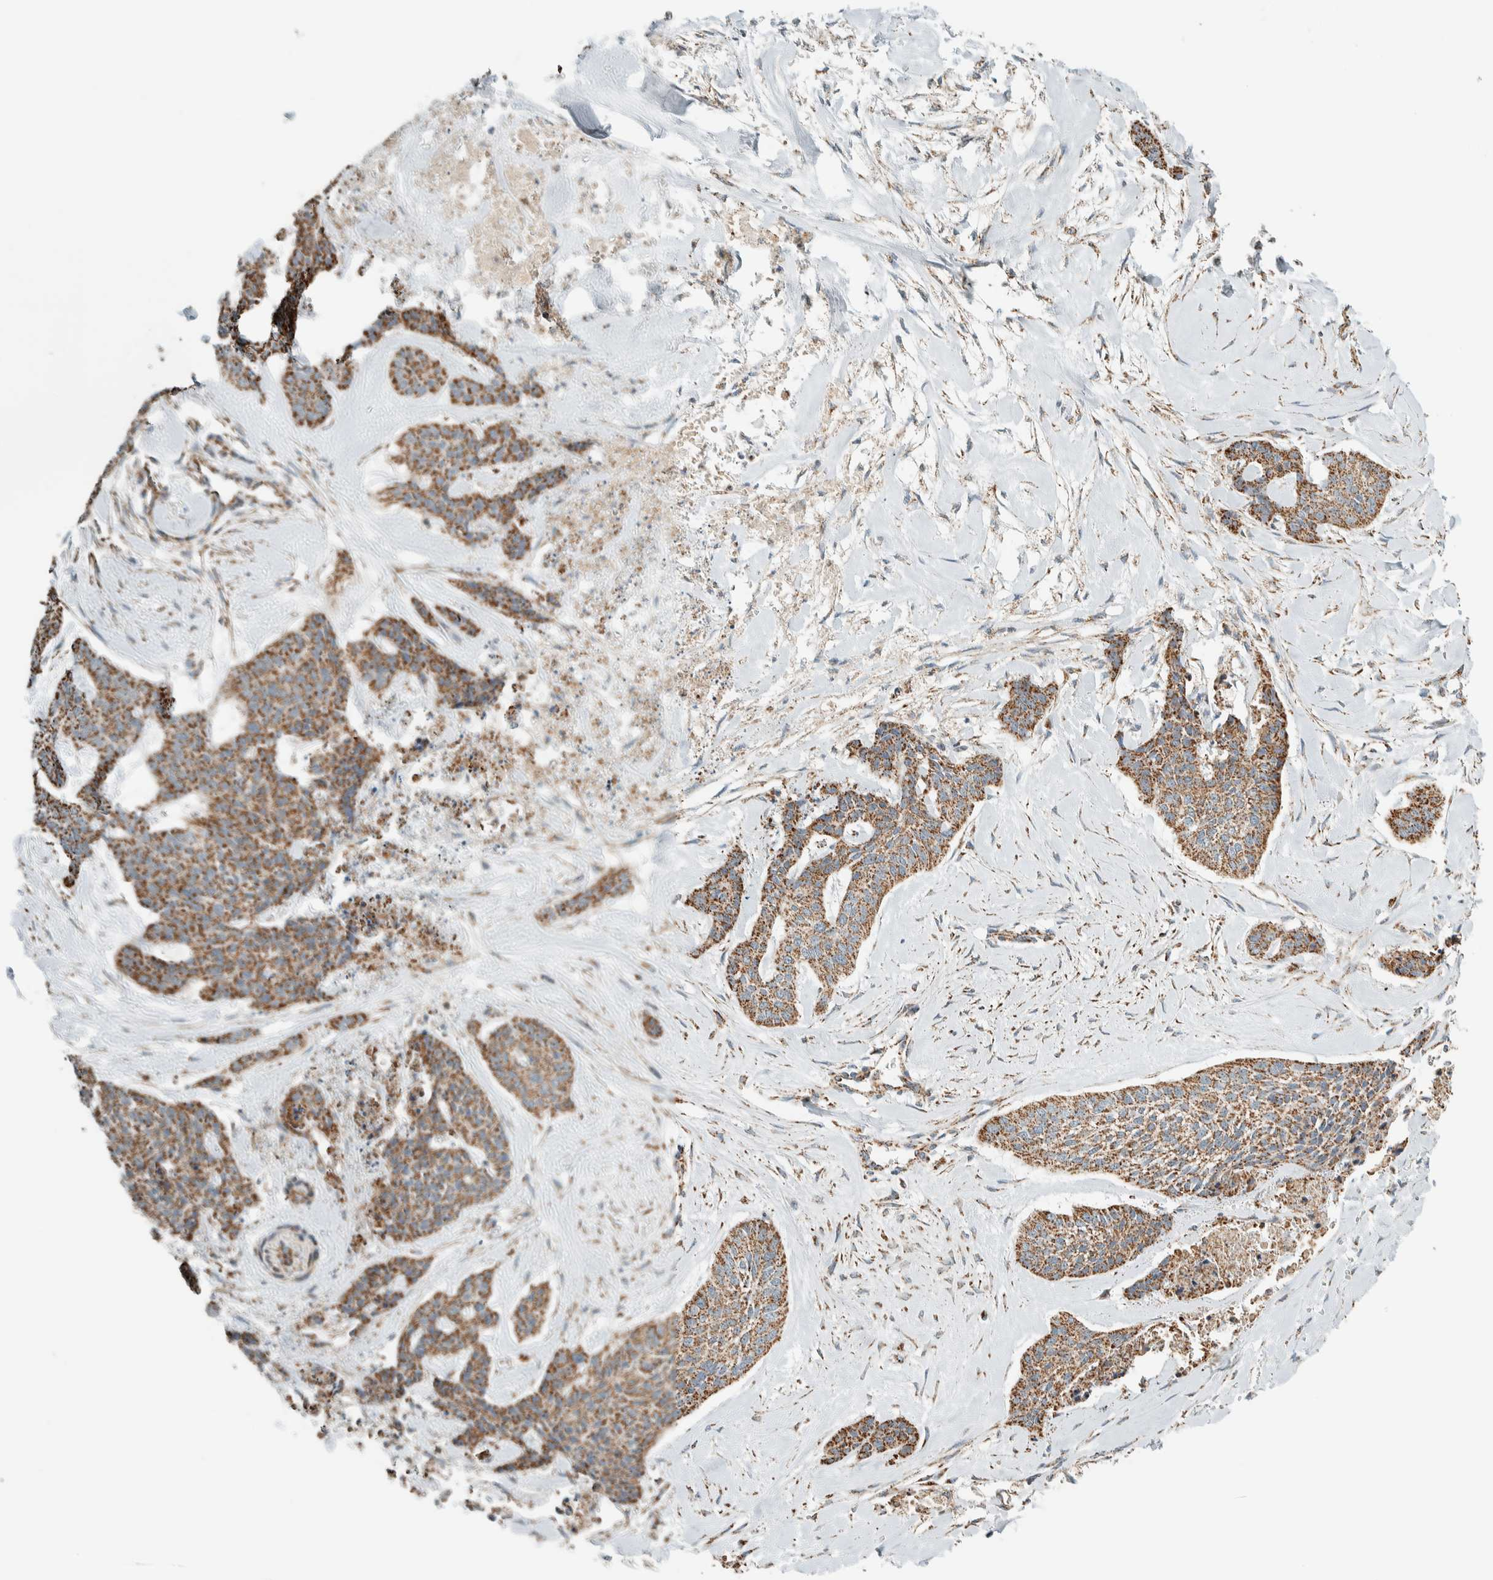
{"staining": {"intensity": "moderate", "quantity": ">75%", "location": "cytoplasmic/membranous"}, "tissue": "skin cancer", "cell_type": "Tumor cells", "image_type": "cancer", "snomed": [{"axis": "morphology", "description": "Basal cell carcinoma"}, {"axis": "topography", "description": "Skin"}], "caption": "Tumor cells reveal moderate cytoplasmic/membranous positivity in approximately >75% of cells in skin cancer.", "gene": "ZNF454", "patient": {"sex": "female", "age": 64}}